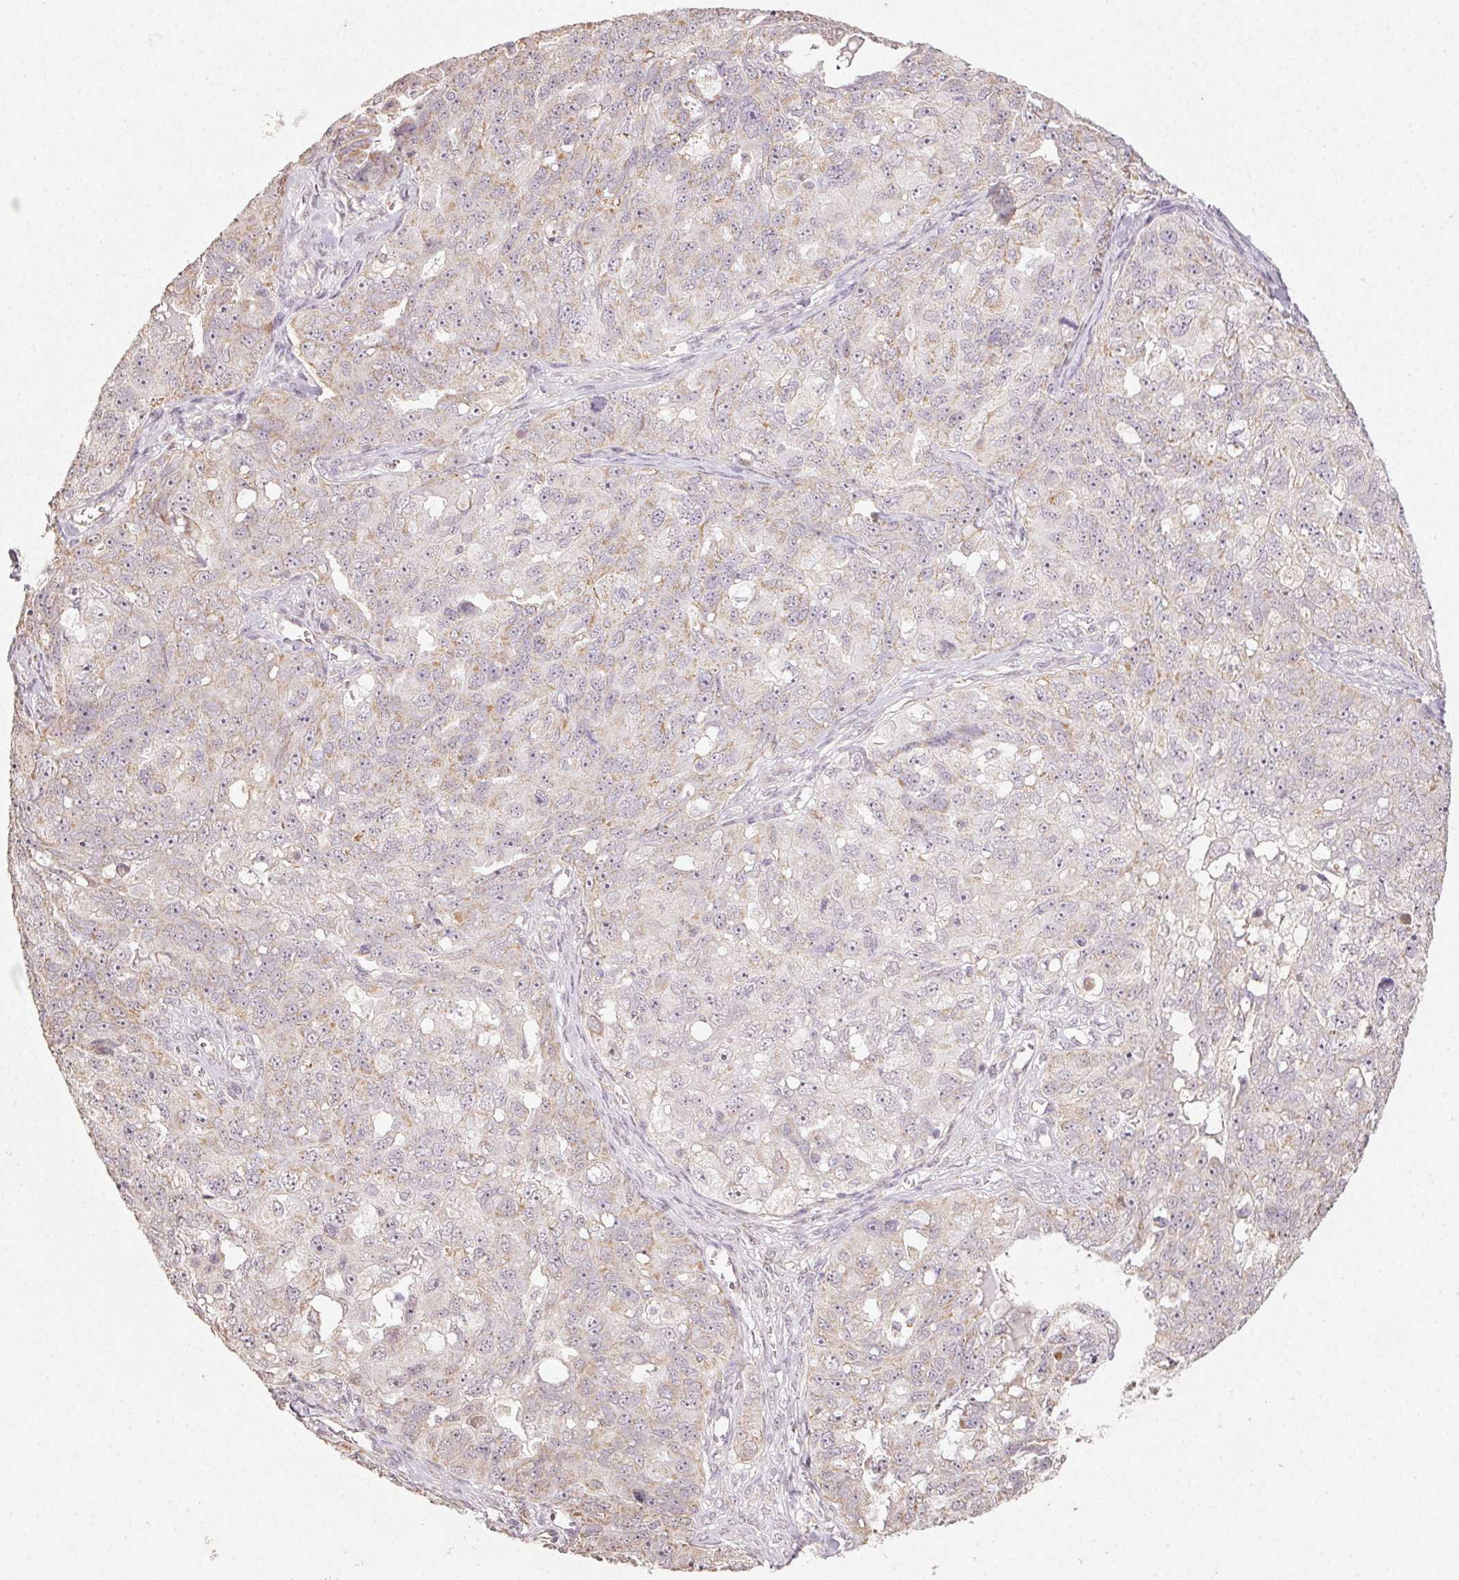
{"staining": {"intensity": "weak", "quantity": "25%-75%", "location": "cytoplasmic/membranous"}, "tissue": "ovarian cancer", "cell_type": "Tumor cells", "image_type": "cancer", "snomed": [{"axis": "morphology", "description": "Carcinoma, endometroid"}, {"axis": "topography", "description": "Ovary"}], "caption": "Human ovarian cancer (endometroid carcinoma) stained with a brown dye demonstrates weak cytoplasmic/membranous positive staining in about 25%-75% of tumor cells.", "gene": "CLASP1", "patient": {"sex": "female", "age": 70}}